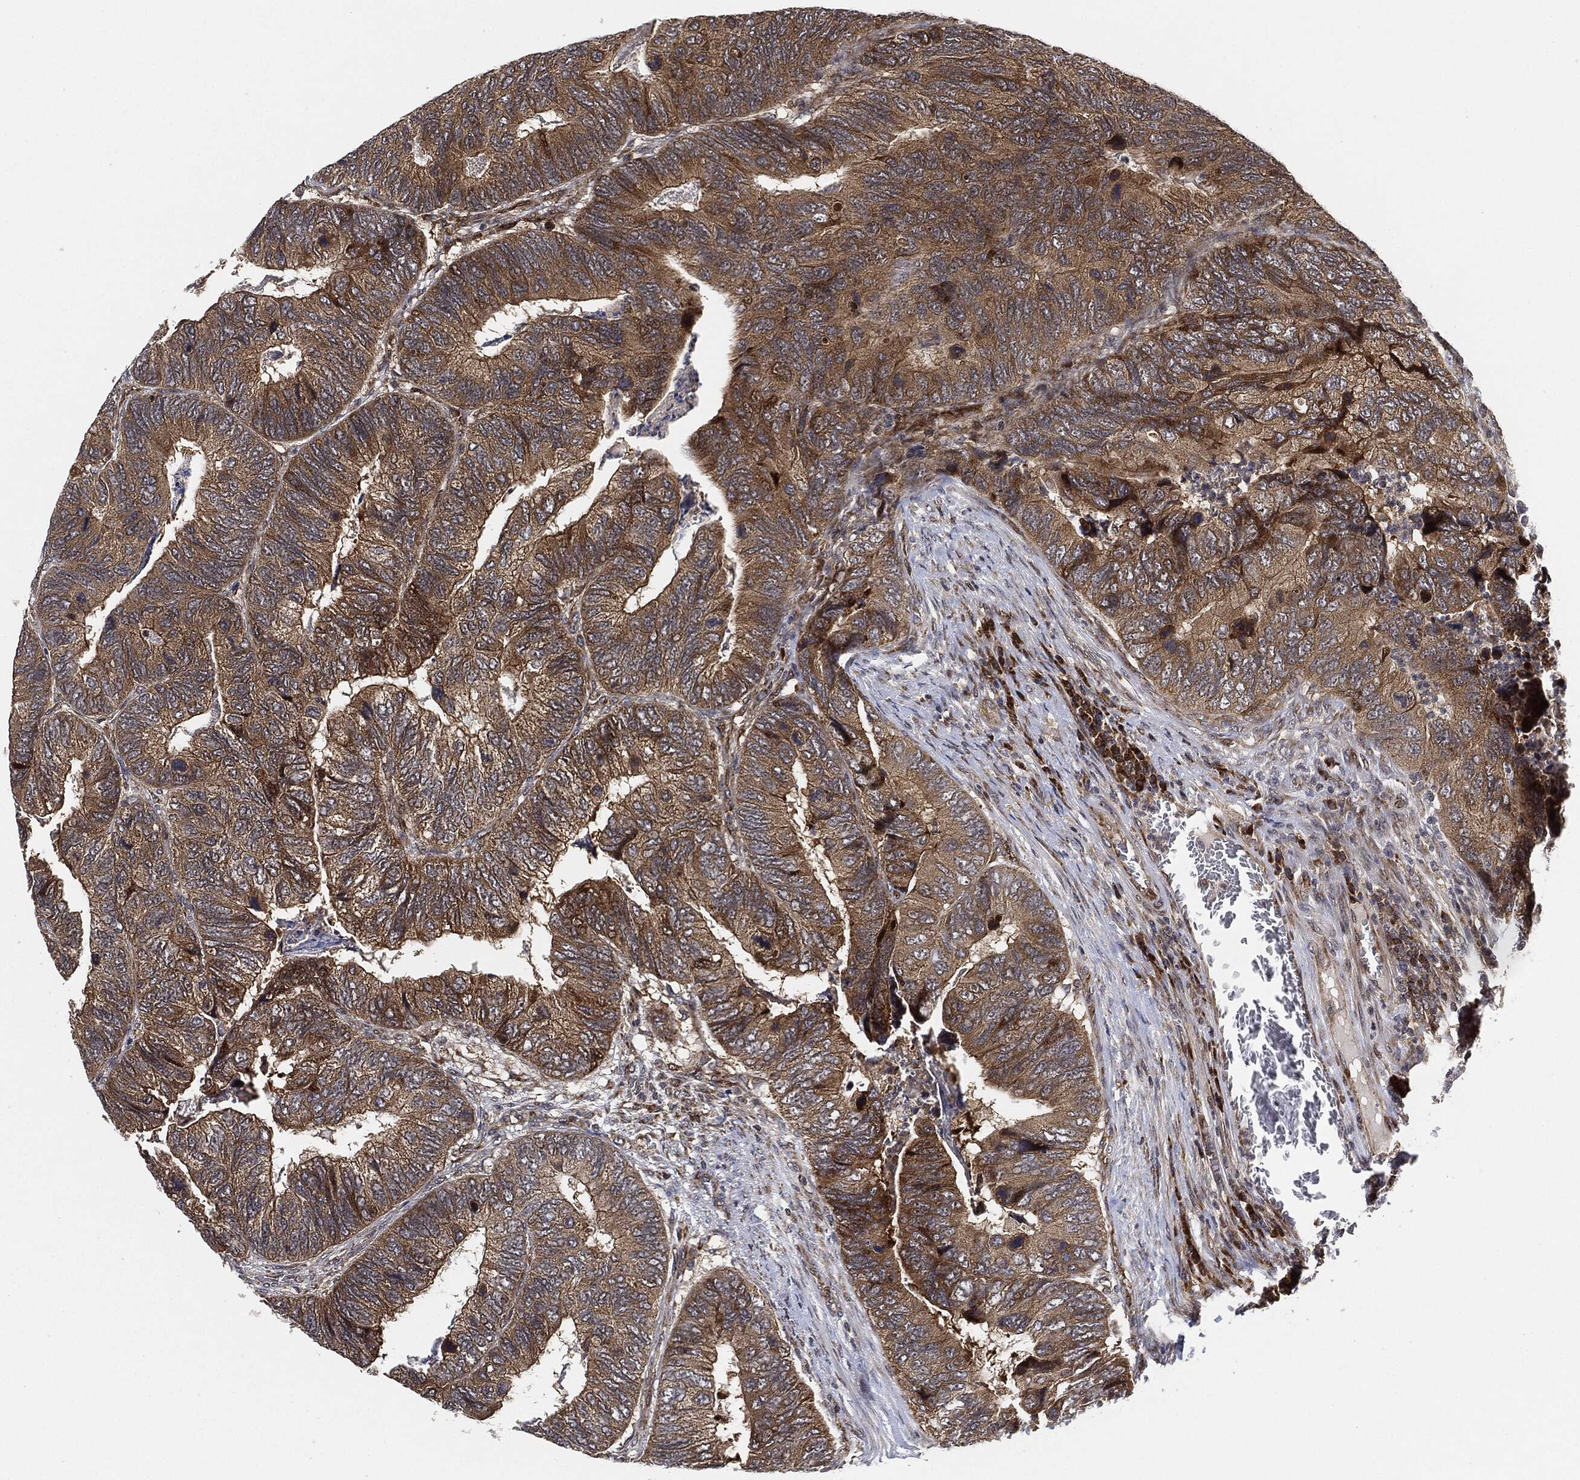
{"staining": {"intensity": "moderate", "quantity": ">75%", "location": "cytoplasmic/membranous"}, "tissue": "colorectal cancer", "cell_type": "Tumor cells", "image_type": "cancer", "snomed": [{"axis": "morphology", "description": "Adenocarcinoma, NOS"}, {"axis": "topography", "description": "Colon"}], "caption": "An image showing moderate cytoplasmic/membranous staining in approximately >75% of tumor cells in adenocarcinoma (colorectal), as visualized by brown immunohistochemical staining.", "gene": "RNASEL", "patient": {"sex": "female", "age": 67}}